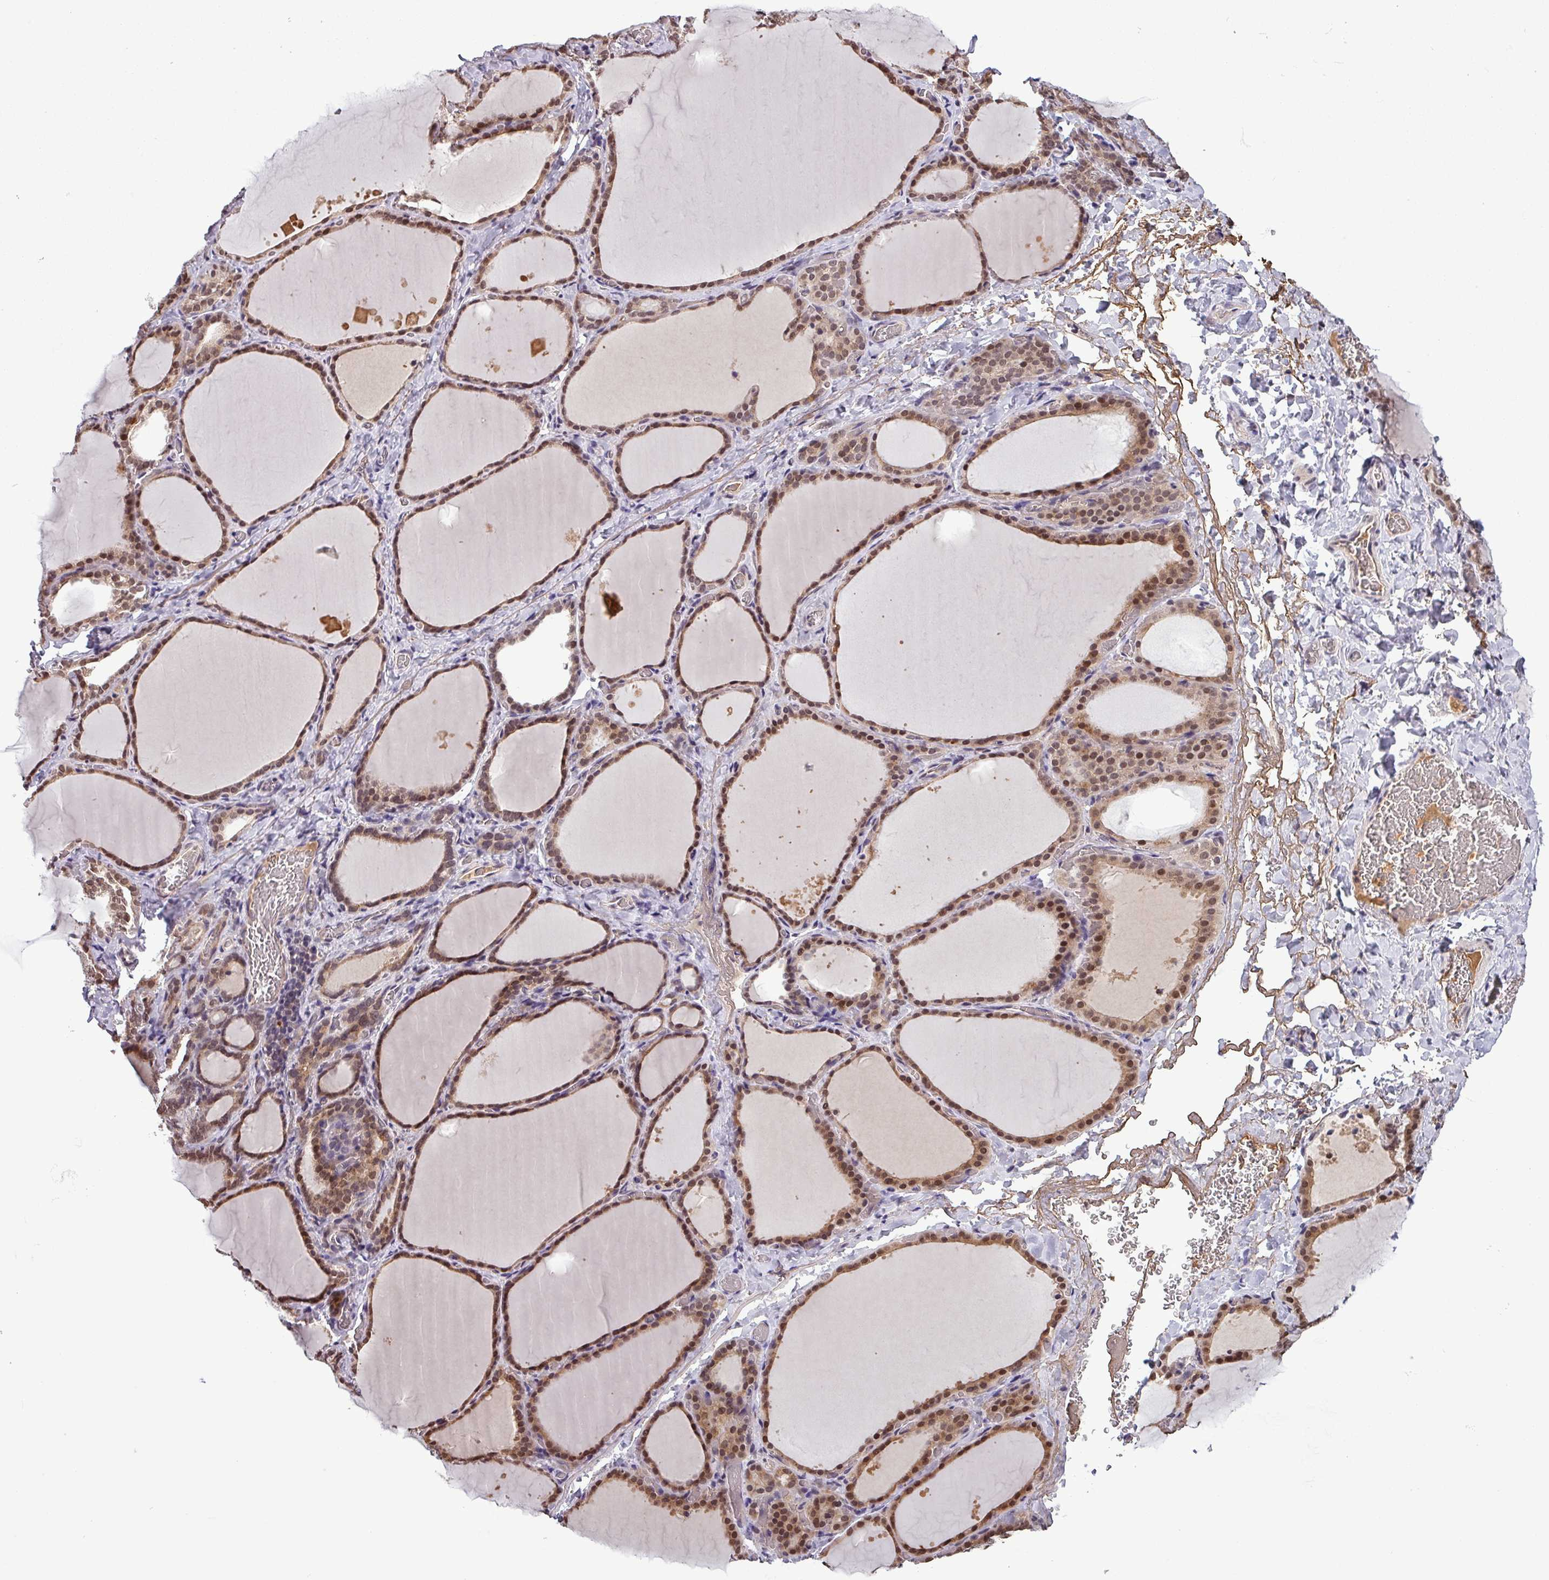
{"staining": {"intensity": "strong", "quantity": ">75%", "location": "cytoplasmic/membranous,nuclear"}, "tissue": "thyroid gland", "cell_type": "Glandular cells", "image_type": "normal", "snomed": [{"axis": "morphology", "description": "Normal tissue, NOS"}, {"axis": "topography", "description": "Thyroid gland"}], "caption": "Strong cytoplasmic/membranous,nuclear protein positivity is identified in about >75% of glandular cells in thyroid gland.", "gene": "NOB1", "patient": {"sex": "female", "age": 39}}